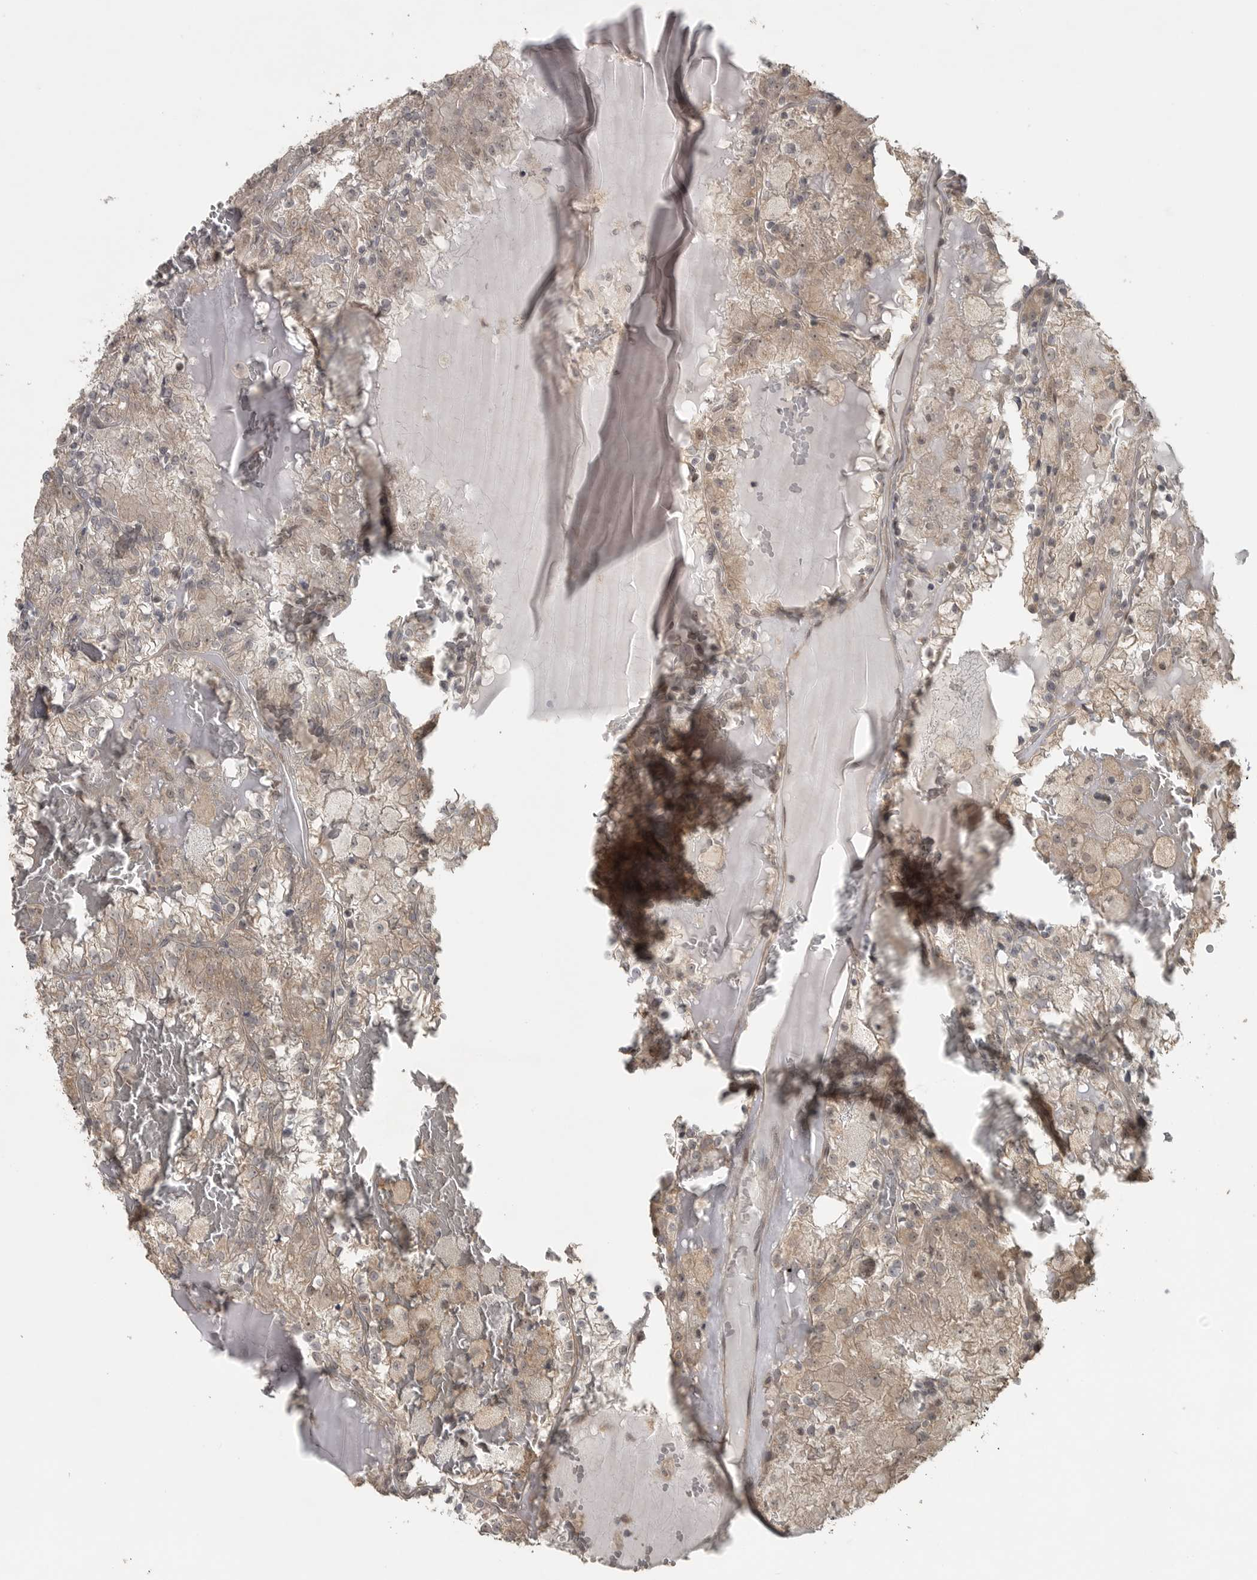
{"staining": {"intensity": "weak", "quantity": "25%-75%", "location": "cytoplasmic/membranous"}, "tissue": "renal cancer", "cell_type": "Tumor cells", "image_type": "cancer", "snomed": [{"axis": "morphology", "description": "Adenocarcinoma, NOS"}, {"axis": "topography", "description": "Kidney"}], "caption": "A high-resolution image shows immunohistochemistry (IHC) staining of adenocarcinoma (renal), which exhibits weak cytoplasmic/membranous positivity in about 25%-75% of tumor cells. (IHC, brightfield microscopy, high magnification).", "gene": "LLGL1", "patient": {"sex": "female", "age": 56}}